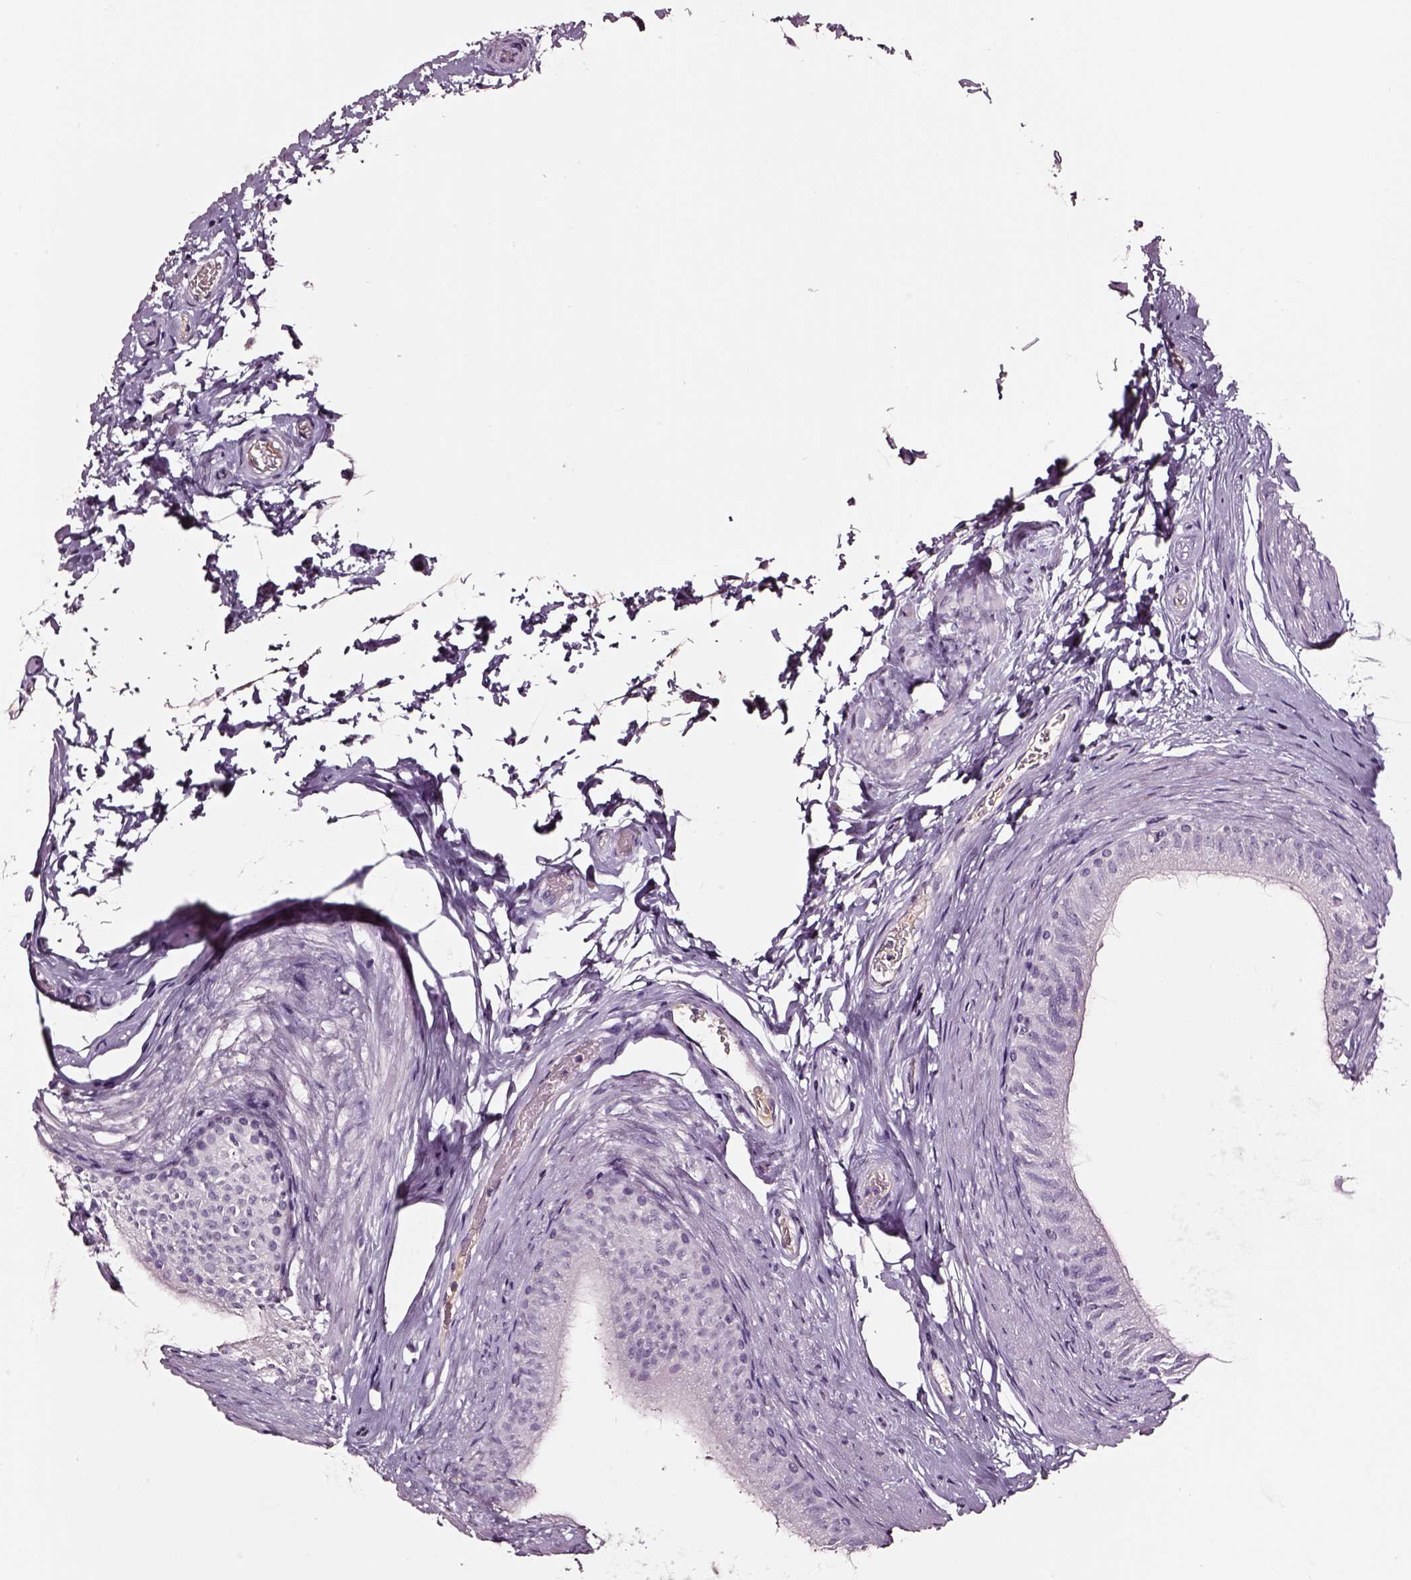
{"staining": {"intensity": "negative", "quantity": "none", "location": "none"}, "tissue": "epididymis", "cell_type": "Glandular cells", "image_type": "normal", "snomed": [{"axis": "morphology", "description": "Normal tissue, NOS"}, {"axis": "topography", "description": "Epididymis"}], "caption": "This photomicrograph is of benign epididymis stained with immunohistochemistry to label a protein in brown with the nuclei are counter-stained blue. There is no expression in glandular cells.", "gene": "SMIM17", "patient": {"sex": "male", "age": 36}}